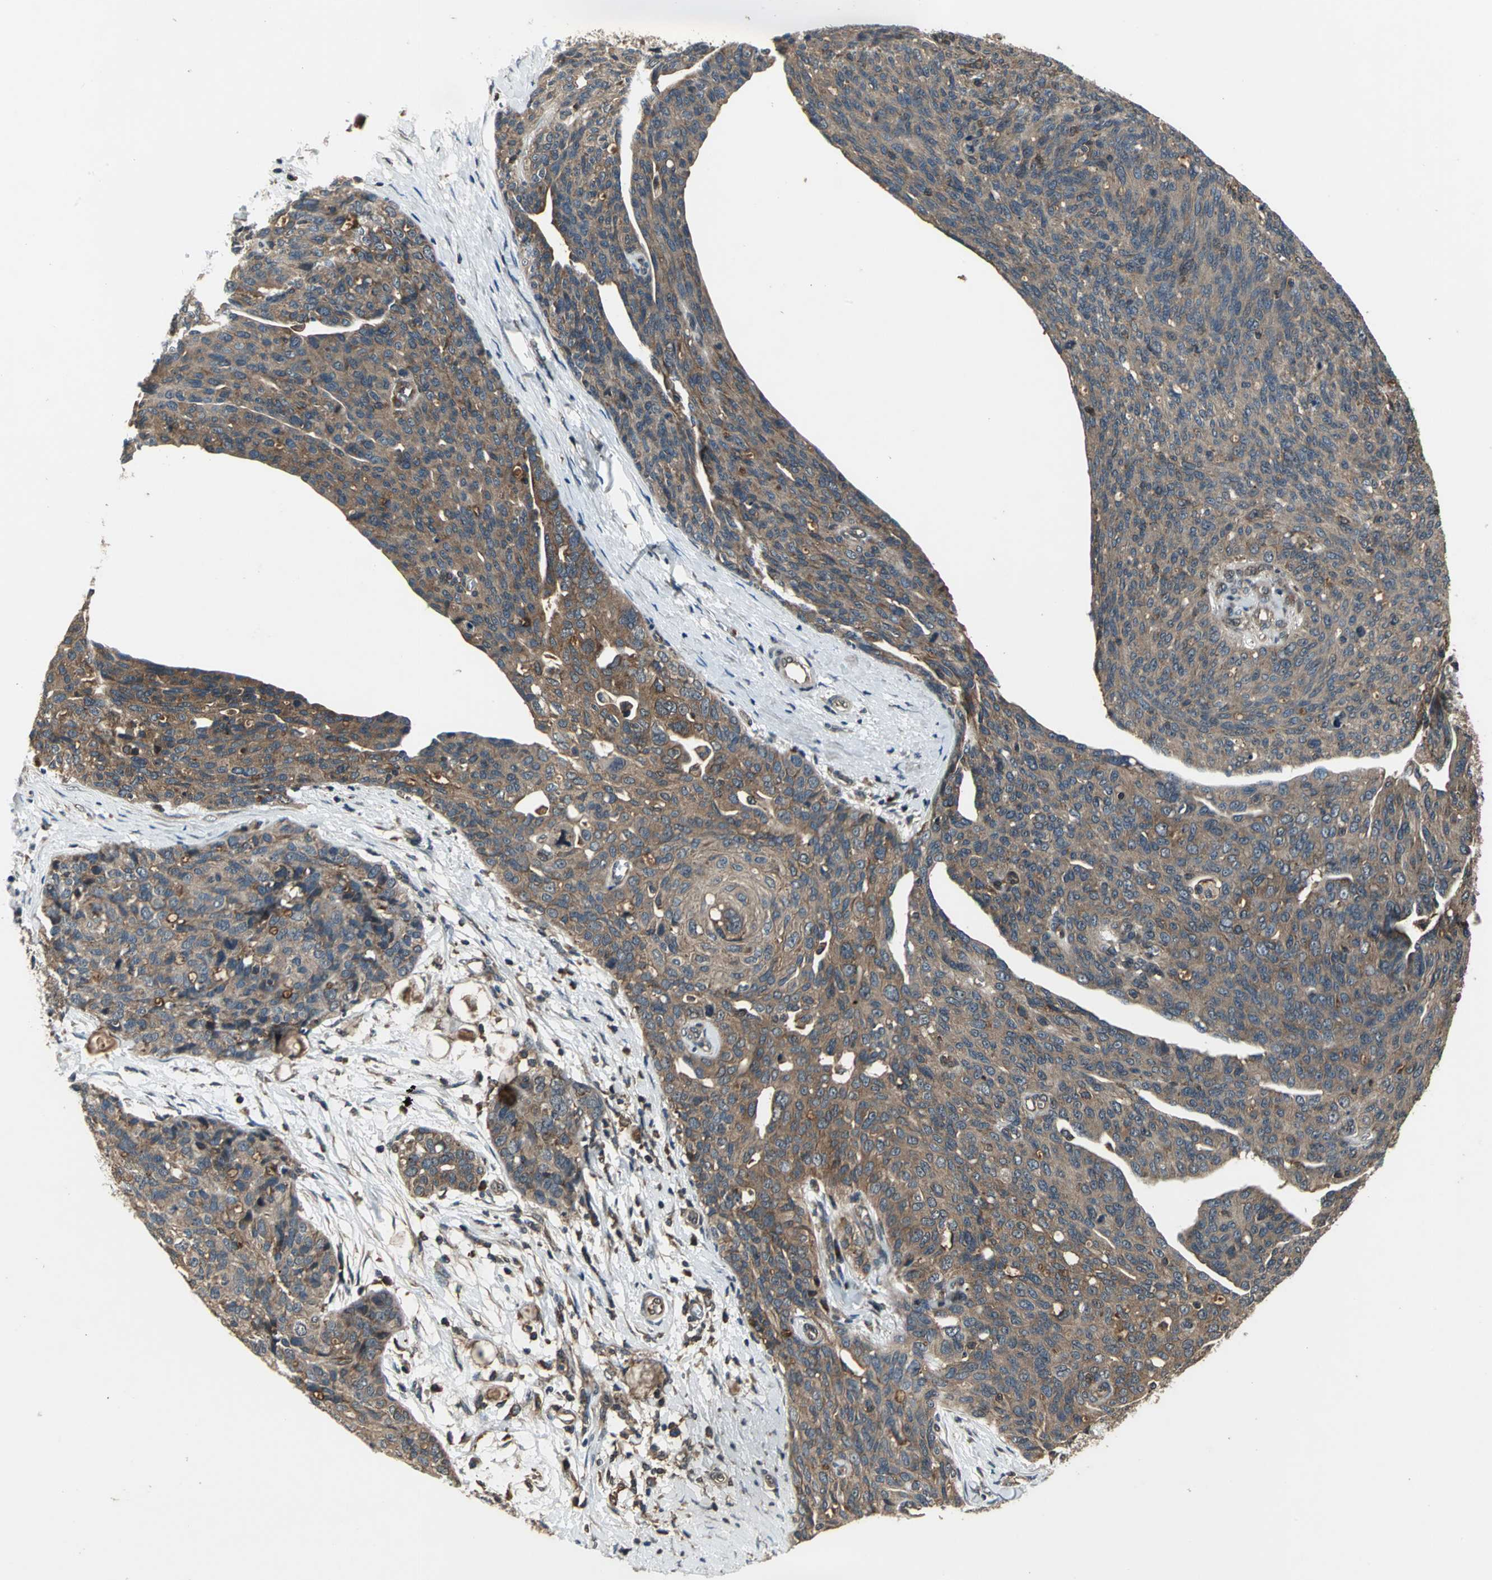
{"staining": {"intensity": "moderate", "quantity": ">75%", "location": "cytoplasmic/membranous"}, "tissue": "ovarian cancer", "cell_type": "Tumor cells", "image_type": "cancer", "snomed": [{"axis": "morphology", "description": "Carcinoma, endometroid"}, {"axis": "topography", "description": "Ovary"}], "caption": "Immunohistochemistry image of human ovarian endometroid carcinoma stained for a protein (brown), which demonstrates medium levels of moderate cytoplasmic/membranous staining in approximately >75% of tumor cells.", "gene": "EIF2B2", "patient": {"sex": "female", "age": 60}}